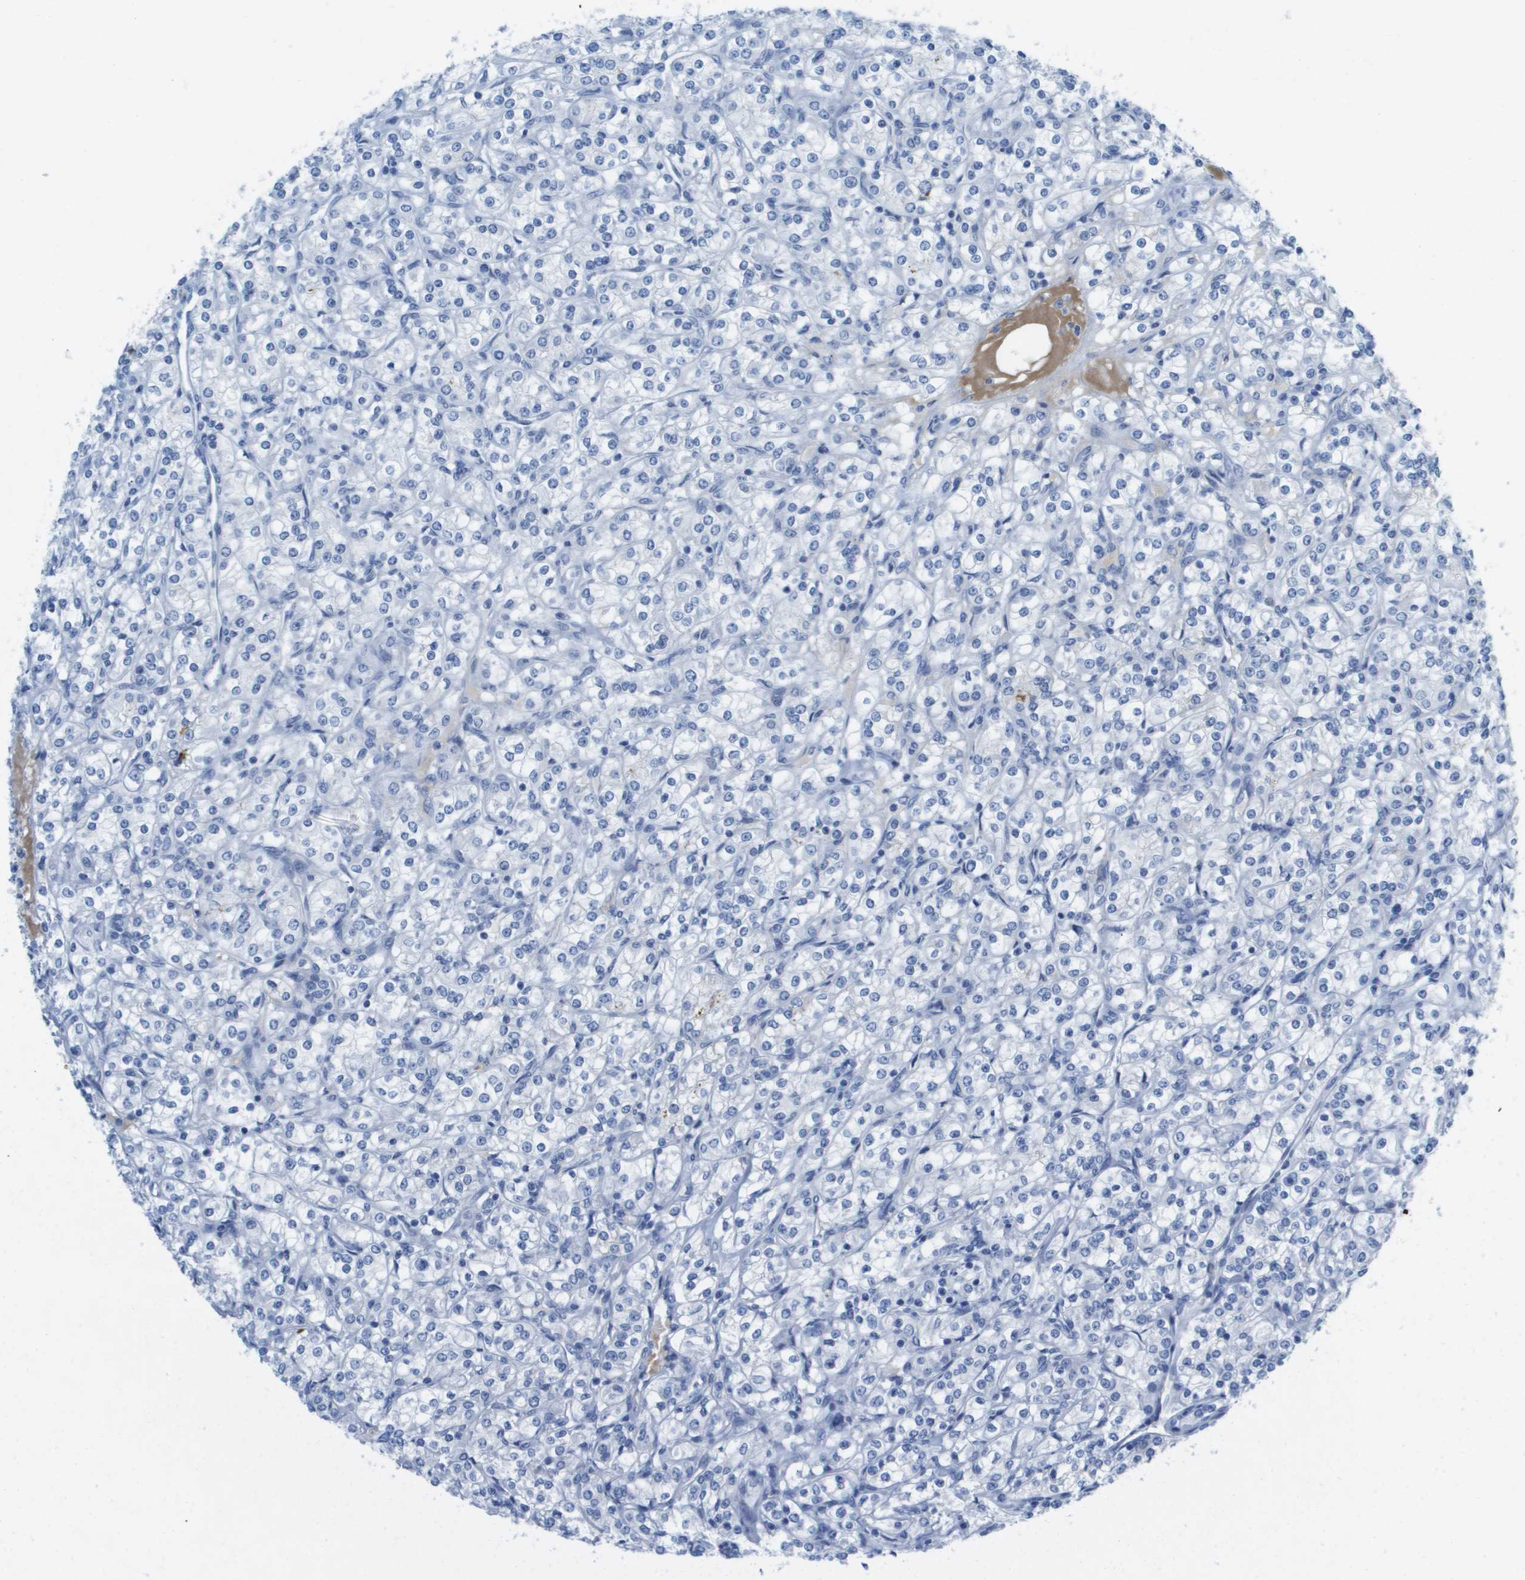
{"staining": {"intensity": "negative", "quantity": "none", "location": "none"}, "tissue": "renal cancer", "cell_type": "Tumor cells", "image_type": "cancer", "snomed": [{"axis": "morphology", "description": "Adenocarcinoma, NOS"}, {"axis": "topography", "description": "Kidney"}], "caption": "Renal cancer stained for a protein using IHC demonstrates no expression tumor cells.", "gene": "GPR18", "patient": {"sex": "male", "age": 77}}